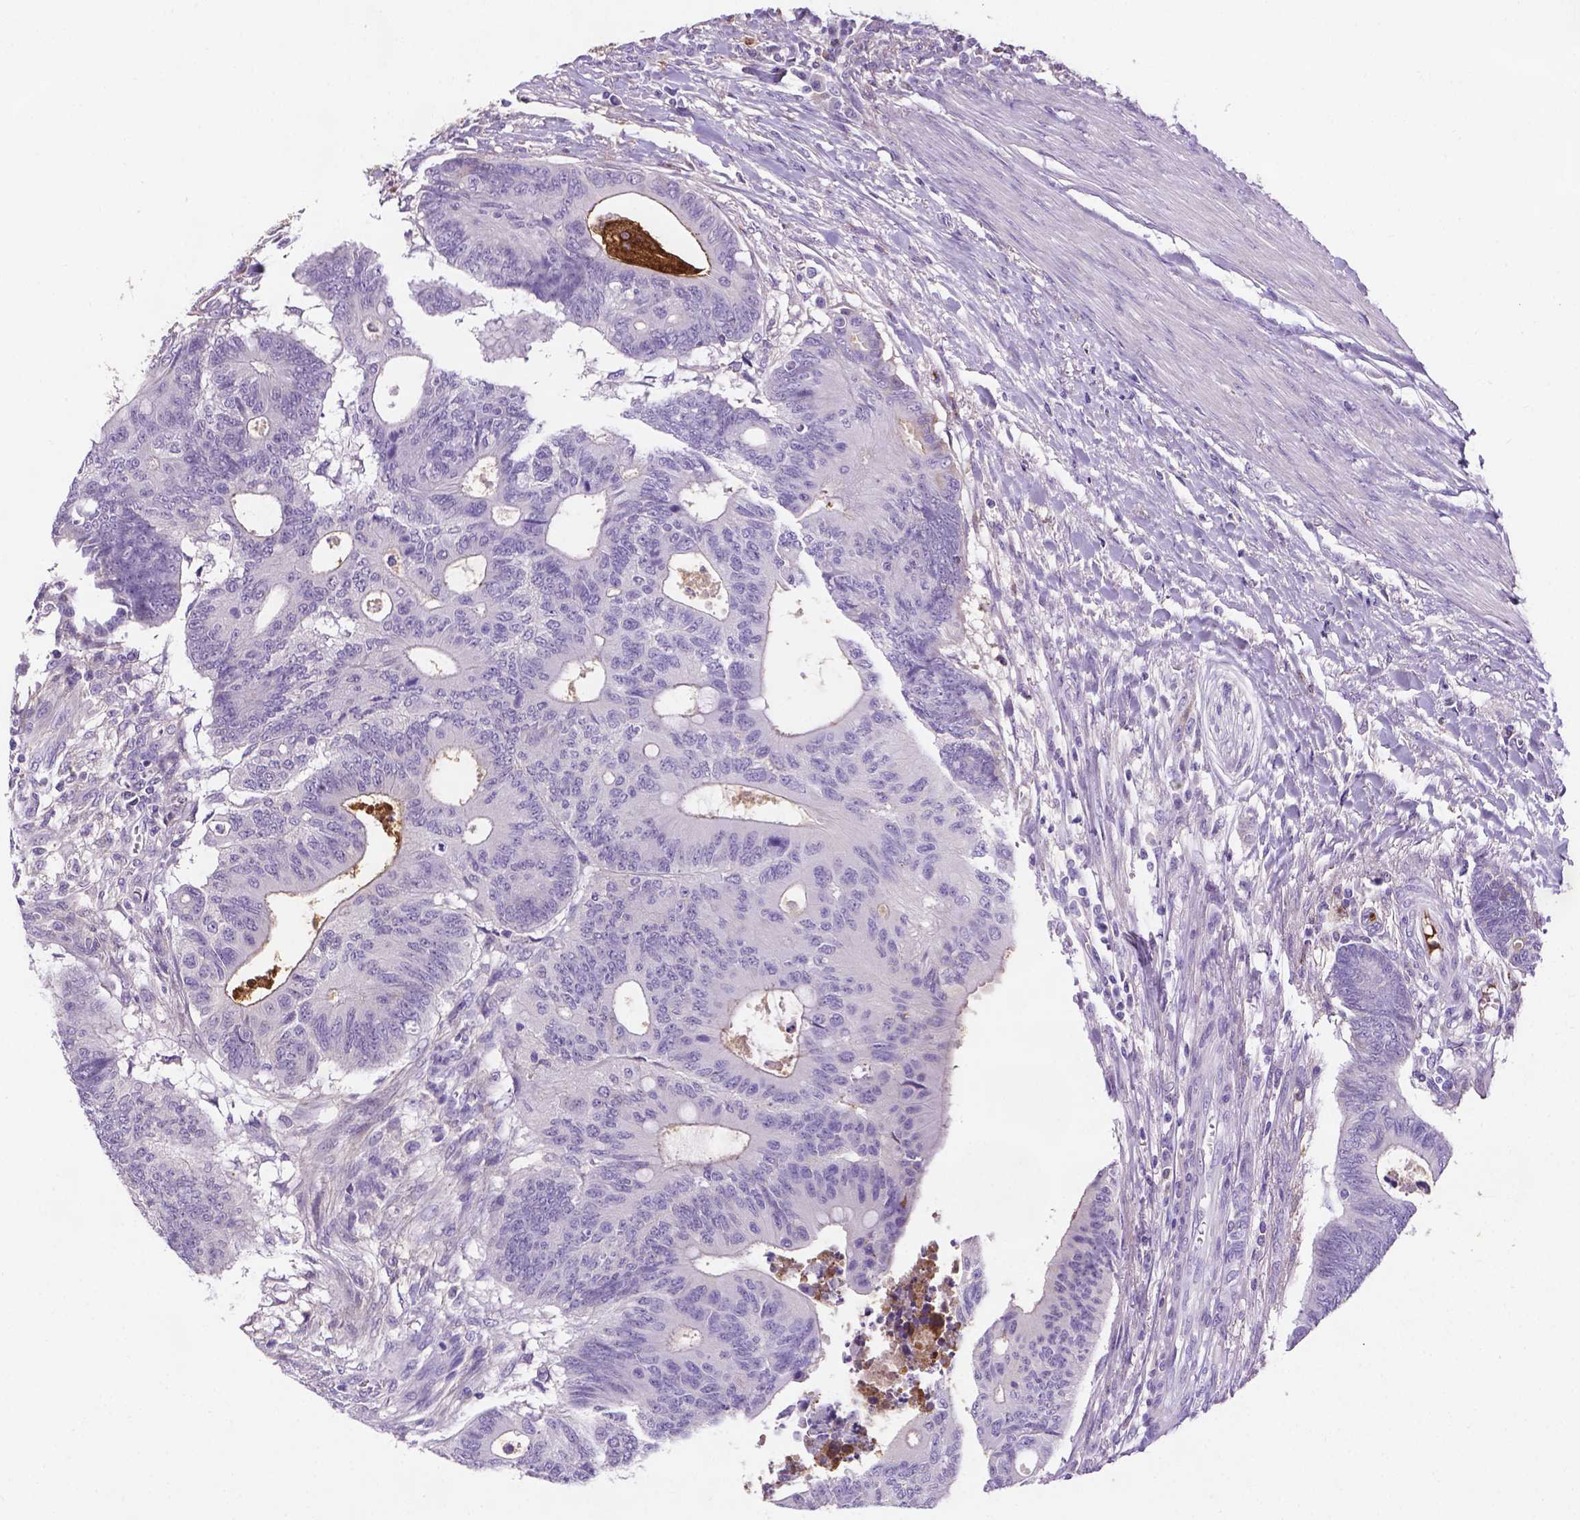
{"staining": {"intensity": "negative", "quantity": "none", "location": "none"}, "tissue": "colorectal cancer", "cell_type": "Tumor cells", "image_type": "cancer", "snomed": [{"axis": "morphology", "description": "Adenocarcinoma, NOS"}, {"axis": "topography", "description": "Colon"}], "caption": "There is no significant staining in tumor cells of colorectal cancer (adenocarcinoma).", "gene": "APOE", "patient": {"sex": "male", "age": 65}}